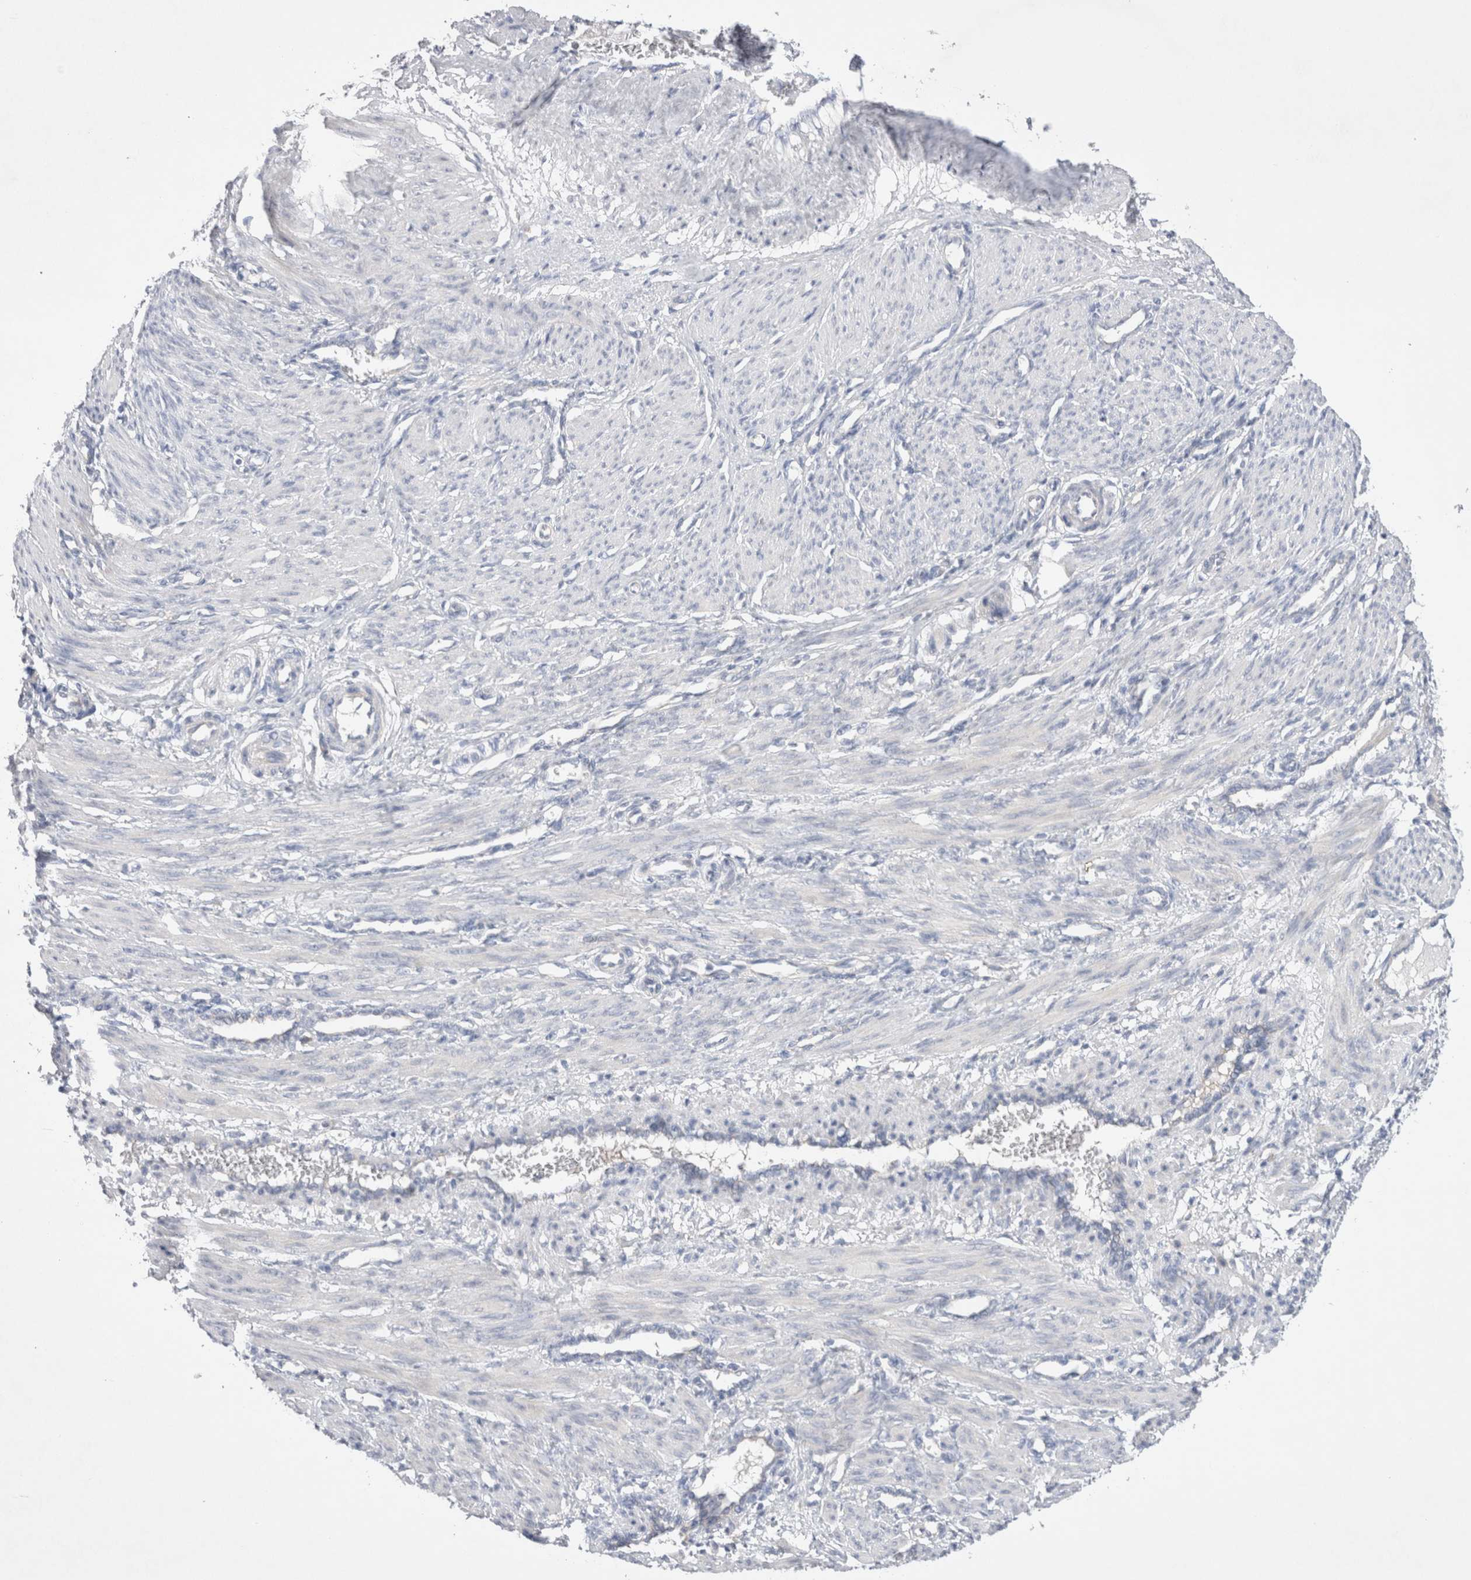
{"staining": {"intensity": "negative", "quantity": "none", "location": "none"}, "tissue": "smooth muscle", "cell_type": "Smooth muscle cells", "image_type": "normal", "snomed": [{"axis": "morphology", "description": "Normal tissue, NOS"}, {"axis": "topography", "description": "Endometrium"}], "caption": "This histopathology image is of normal smooth muscle stained with immunohistochemistry to label a protein in brown with the nuclei are counter-stained blue. There is no expression in smooth muscle cells.", "gene": "RBM12B", "patient": {"sex": "female", "age": 33}}